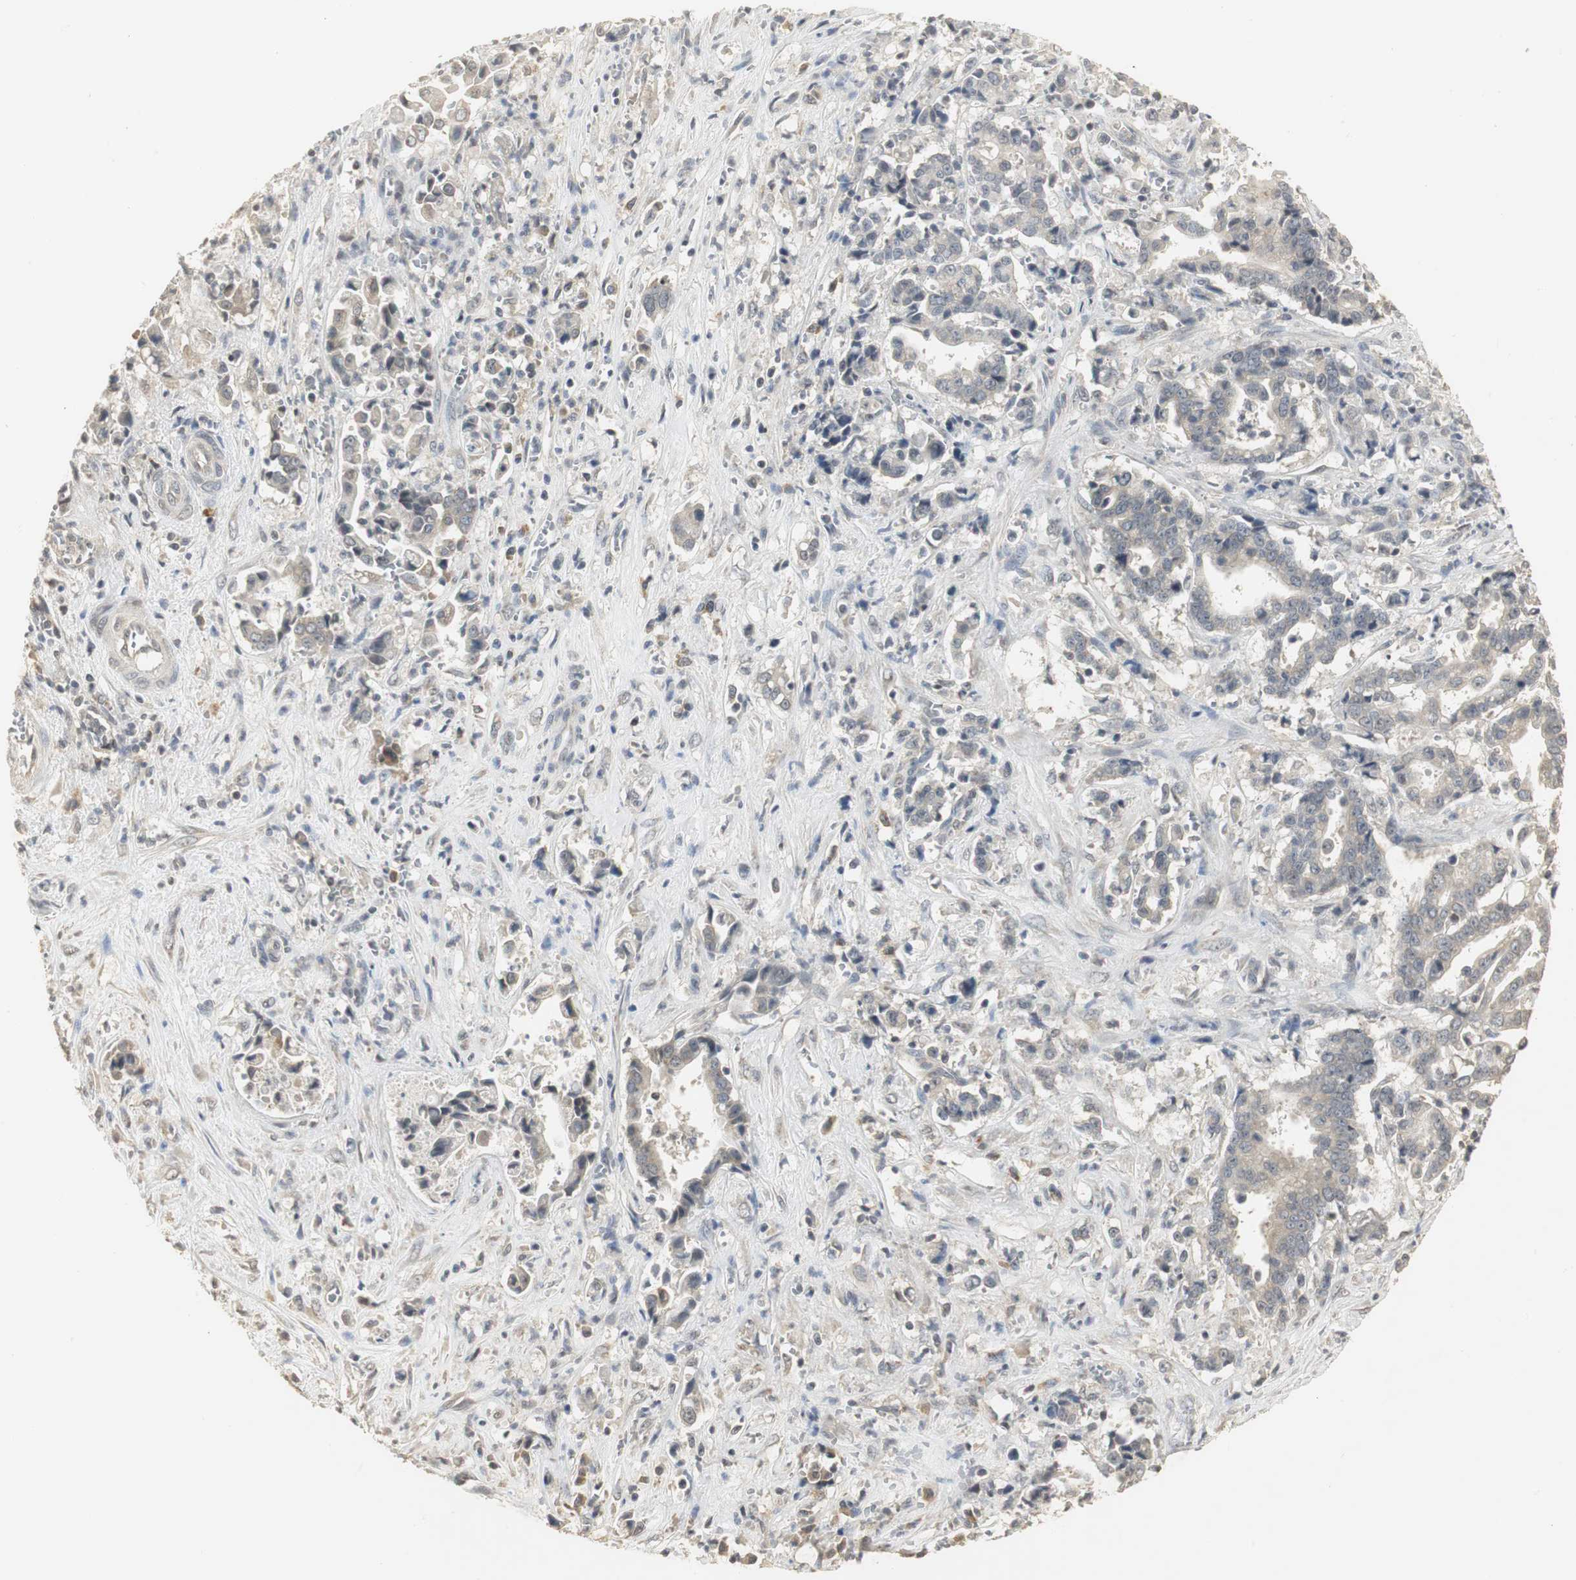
{"staining": {"intensity": "weak", "quantity": "25%-75%", "location": "cytoplasmic/membranous"}, "tissue": "liver cancer", "cell_type": "Tumor cells", "image_type": "cancer", "snomed": [{"axis": "morphology", "description": "Cholangiocarcinoma"}, {"axis": "topography", "description": "Liver"}], "caption": "The image demonstrates a brown stain indicating the presence of a protein in the cytoplasmic/membranous of tumor cells in cholangiocarcinoma (liver).", "gene": "ELOA", "patient": {"sex": "male", "age": 57}}